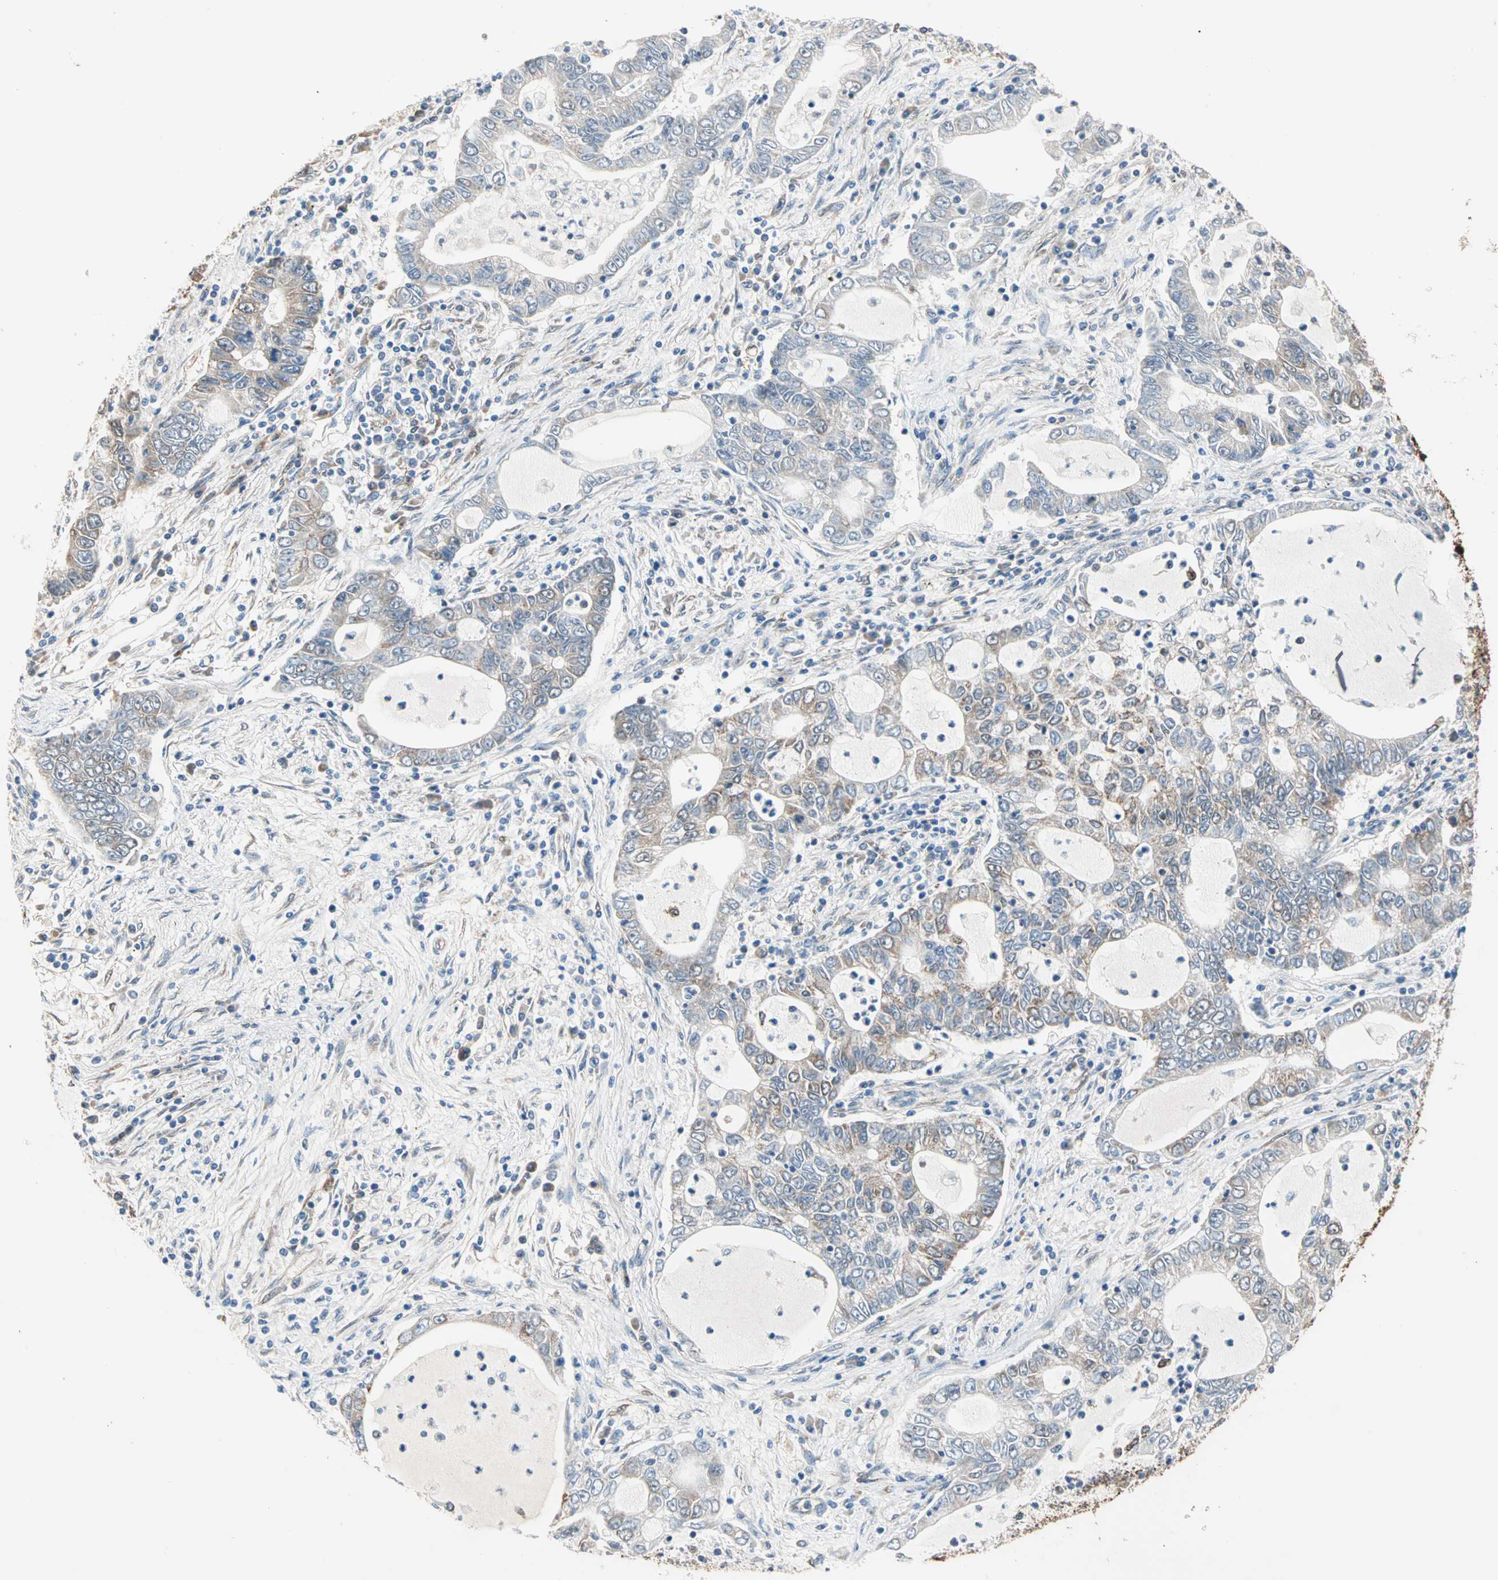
{"staining": {"intensity": "moderate", "quantity": "25%-75%", "location": "cytoplasmic/membranous"}, "tissue": "lung cancer", "cell_type": "Tumor cells", "image_type": "cancer", "snomed": [{"axis": "morphology", "description": "Adenocarcinoma, NOS"}, {"axis": "topography", "description": "Lung"}], "caption": "Immunohistochemistry micrograph of neoplastic tissue: human lung cancer (adenocarcinoma) stained using immunohistochemistry (IHC) demonstrates medium levels of moderate protein expression localized specifically in the cytoplasmic/membranous of tumor cells, appearing as a cytoplasmic/membranous brown color.", "gene": "TST", "patient": {"sex": "female", "age": 51}}